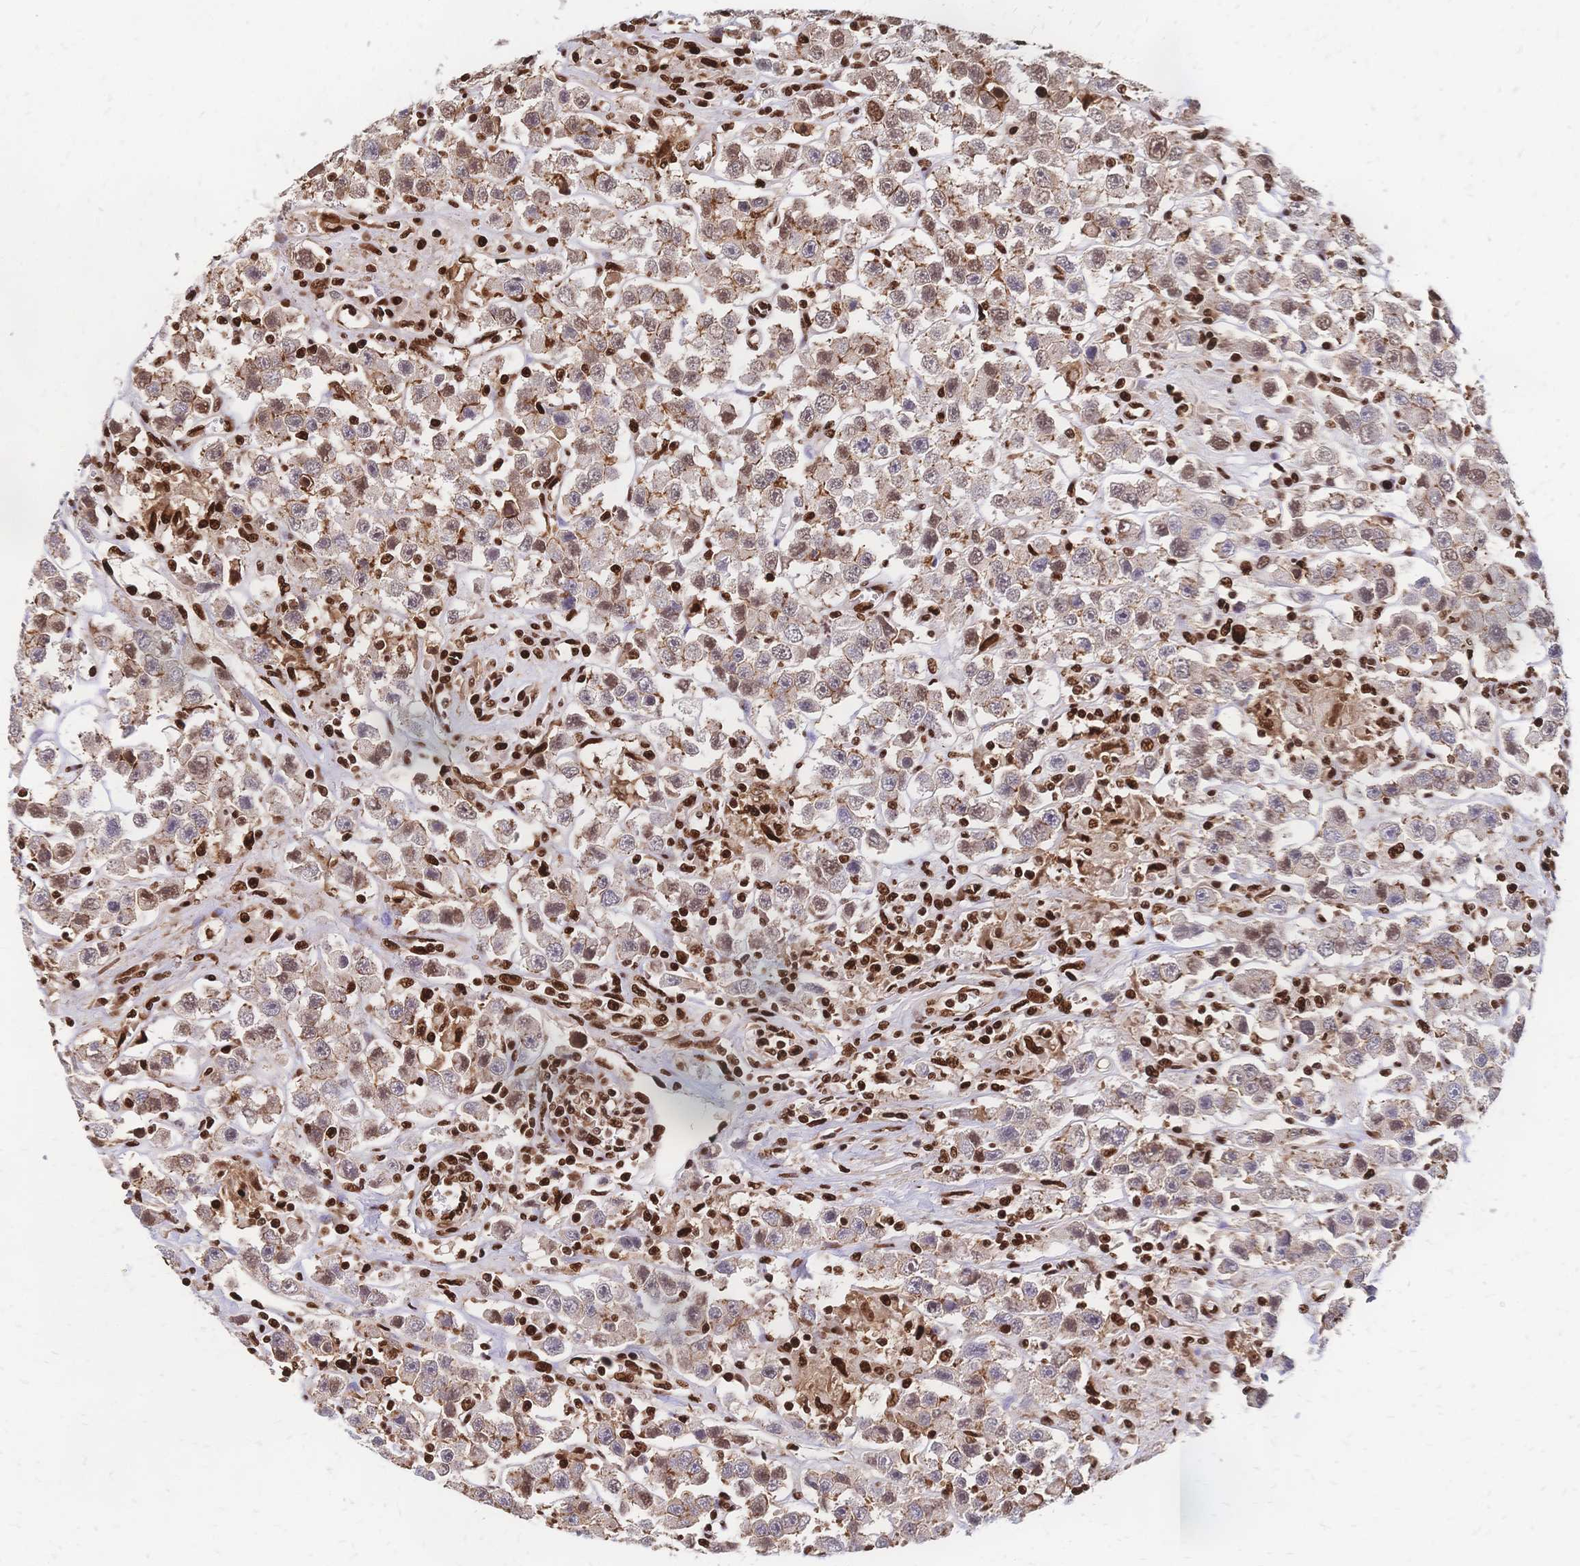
{"staining": {"intensity": "moderate", "quantity": "<25%", "location": "nuclear"}, "tissue": "testis cancer", "cell_type": "Tumor cells", "image_type": "cancer", "snomed": [{"axis": "morphology", "description": "Seminoma, NOS"}, {"axis": "topography", "description": "Testis"}], "caption": "Brown immunohistochemical staining in human testis seminoma exhibits moderate nuclear positivity in approximately <25% of tumor cells.", "gene": "HDGF", "patient": {"sex": "male", "age": 45}}